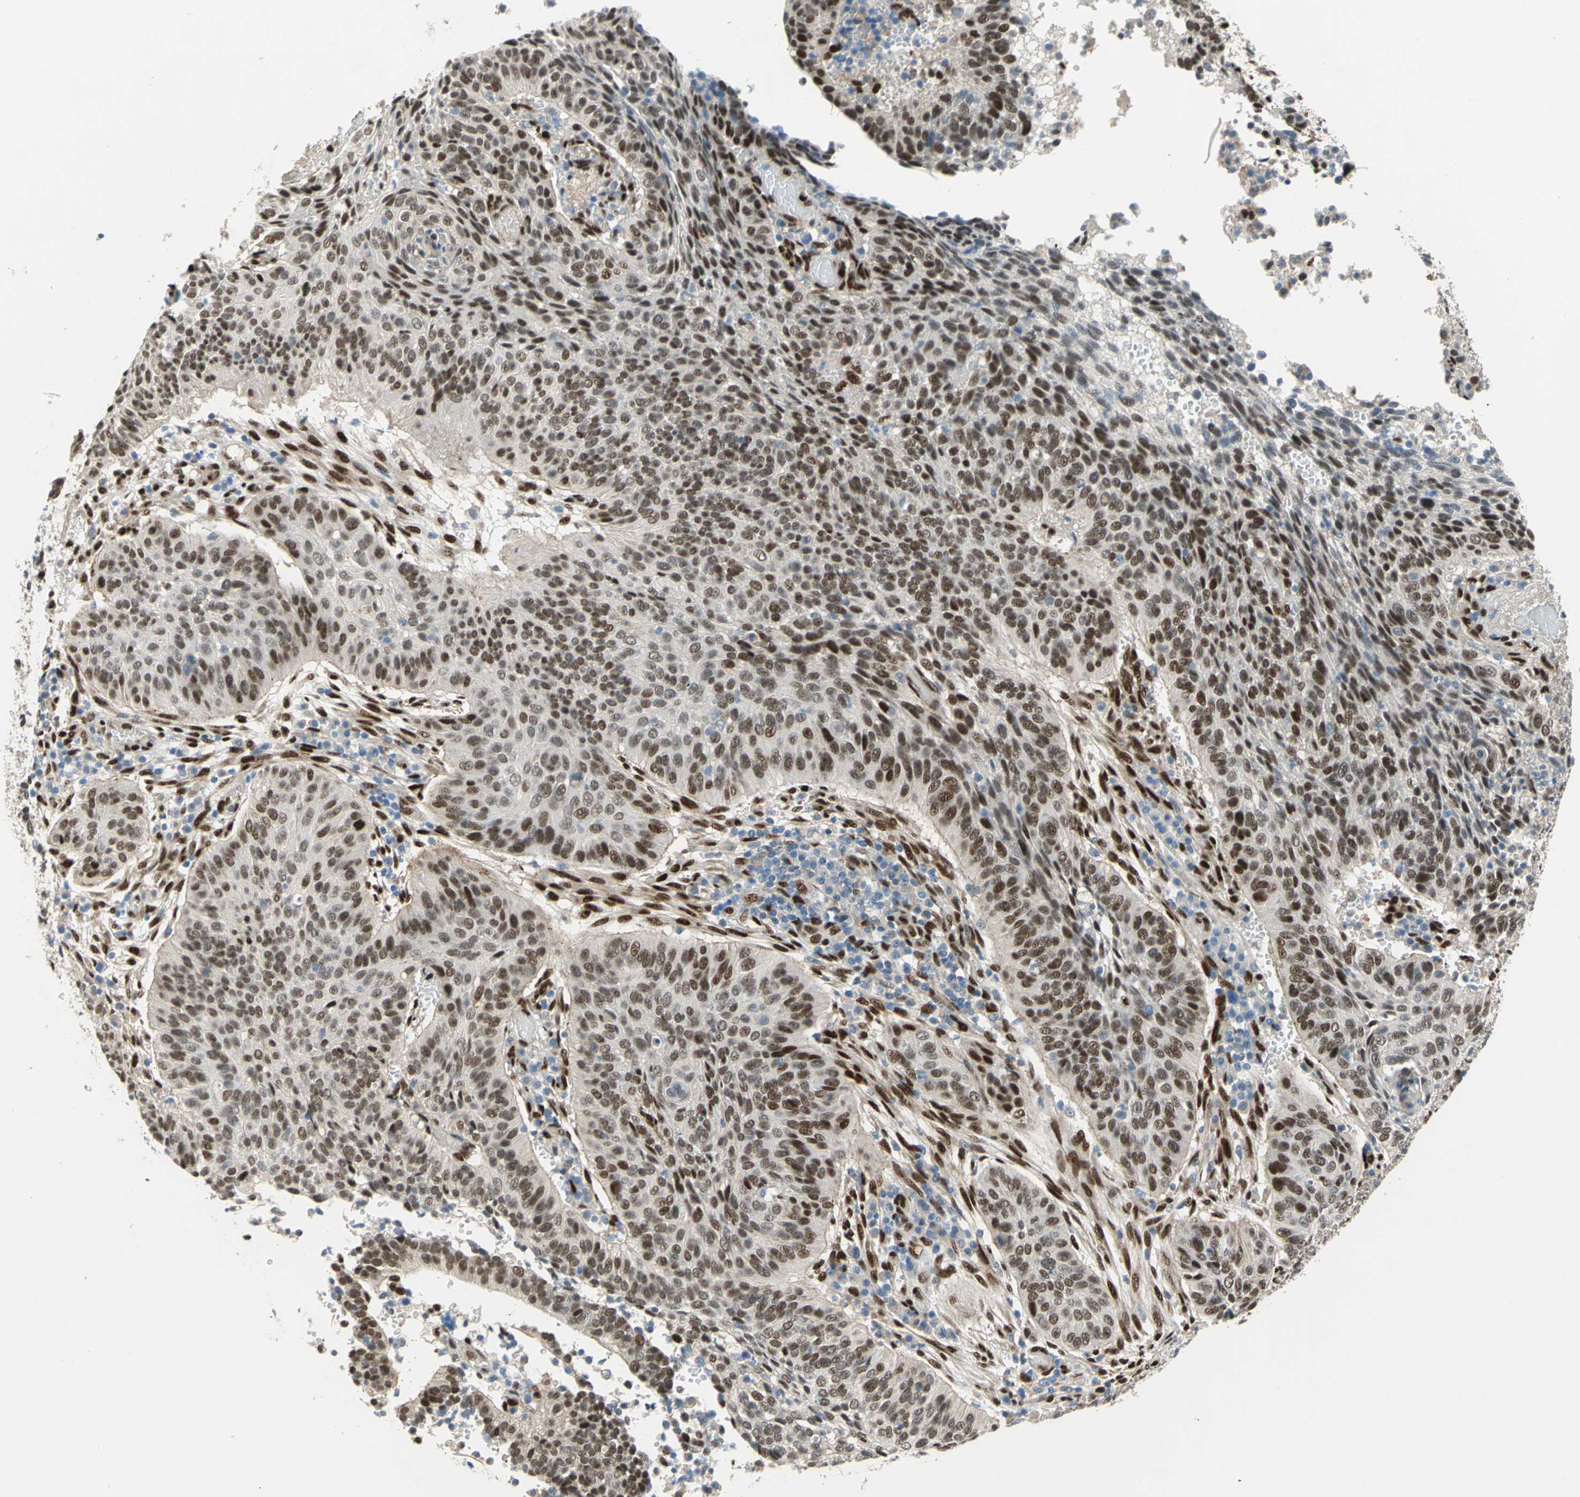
{"staining": {"intensity": "moderate", "quantity": ">75%", "location": "nuclear"}, "tissue": "cervical cancer", "cell_type": "Tumor cells", "image_type": "cancer", "snomed": [{"axis": "morphology", "description": "Squamous cell carcinoma, NOS"}, {"axis": "topography", "description": "Cervix"}], "caption": "A photomicrograph of cervical cancer (squamous cell carcinoma) stained for a protein exhibits moderate nuclear brown staining in tumor cells.", "gene": "RBFOX2", "patient": {"sex": "female", "age": 39}}